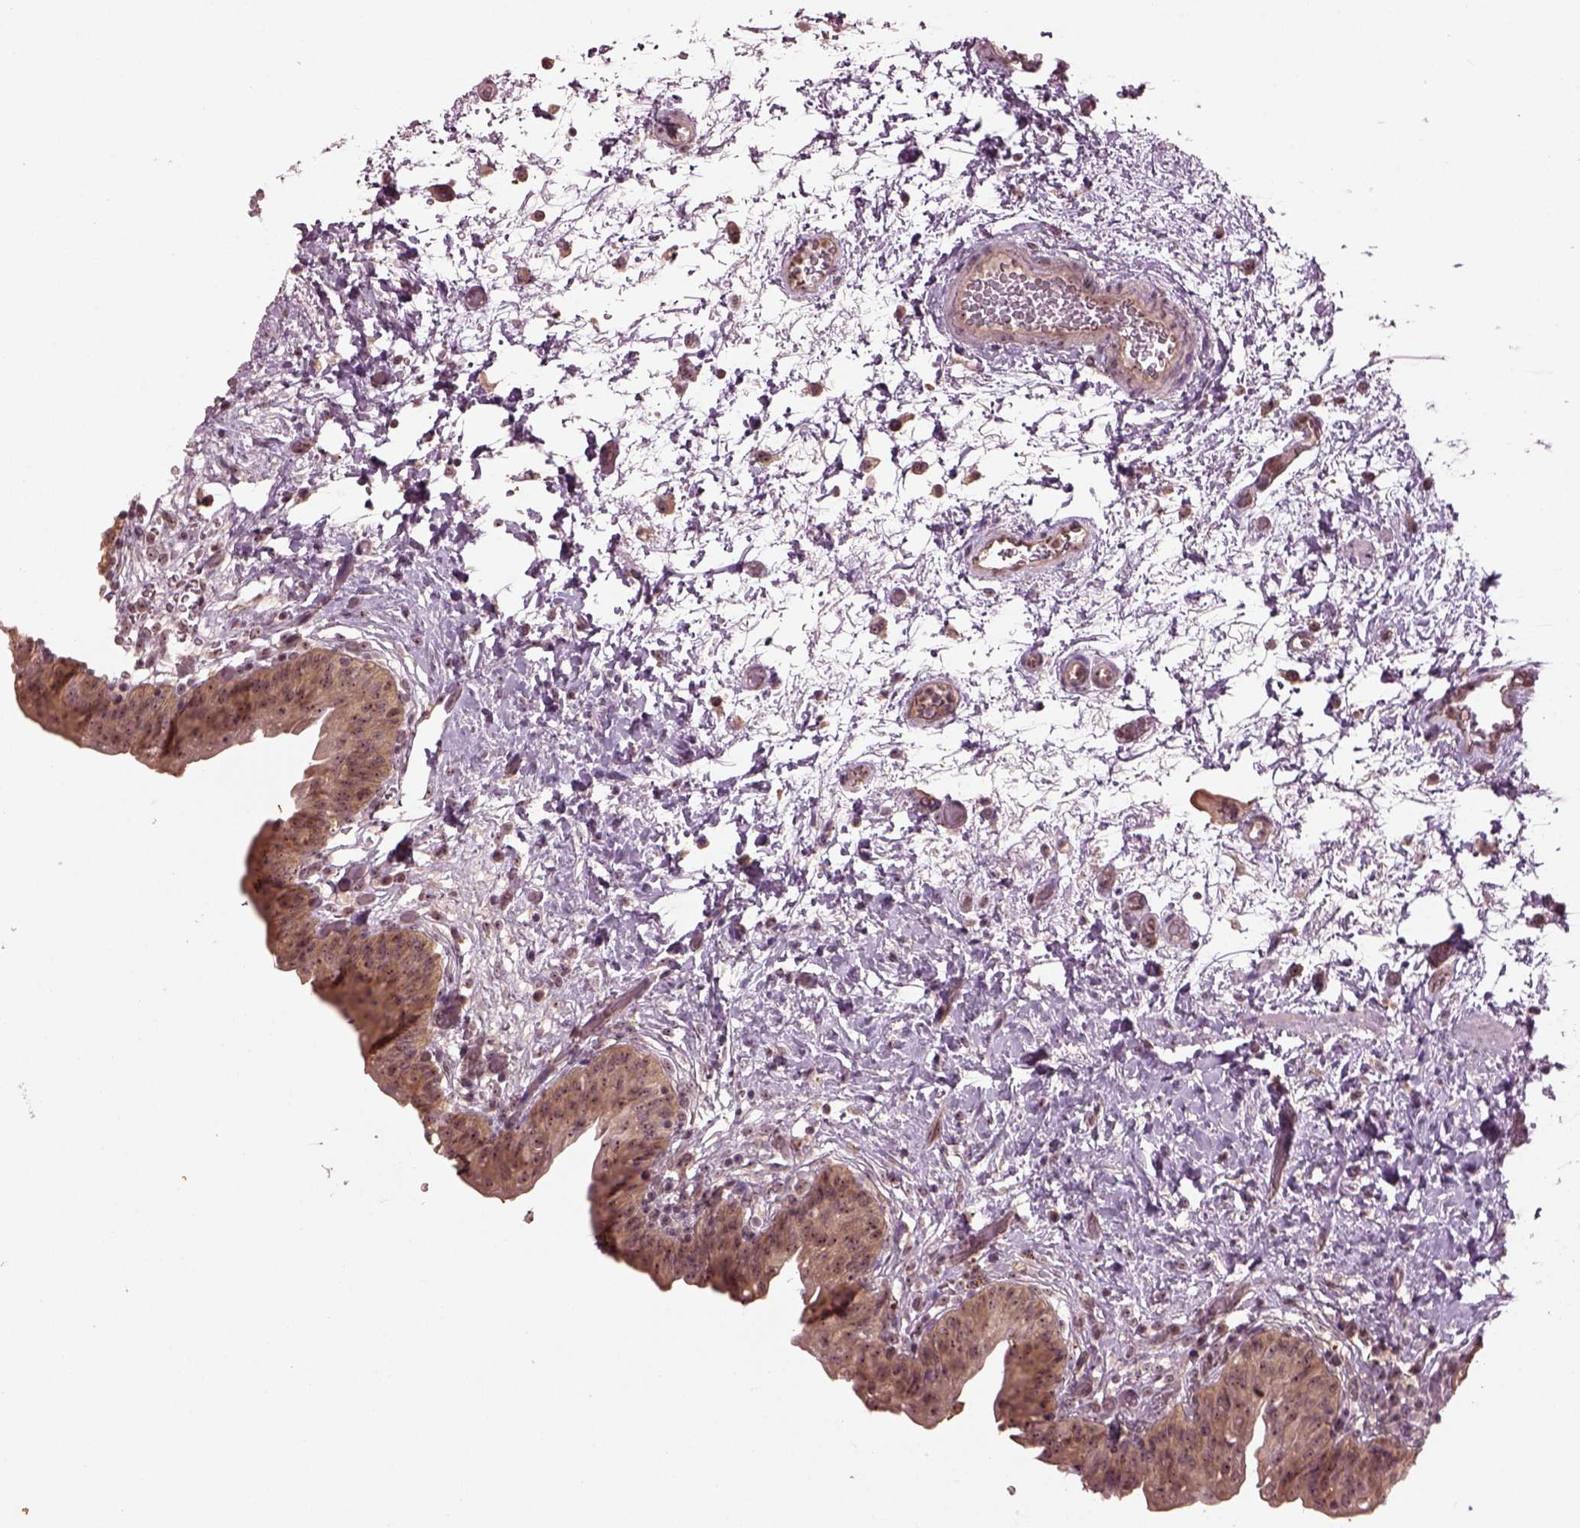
{"staining": {"intensity": "moderate", "quantity": "25%-75%", "location": "cytoplasmic/membranous,nuclear"}, "tissue": "urinary bladder", "cell_type": "Urothelial cells", "image_type": "normal", "snomed": [{"axis": "morphology", "description": "Normal tissue, NOS"}, {"axis": "topography", "description": "Urinary bladder"}], "caption": "IHC micrograph of benign human urinary bladder stained for a protein (brown), which reveals medium levels of moderate cytoplasmic/membranous,nuclear expression in approximately 25%-75% of urothelial cells.", "gene": "GNRH1", "patient": {"sex": "male", "age": 69}}